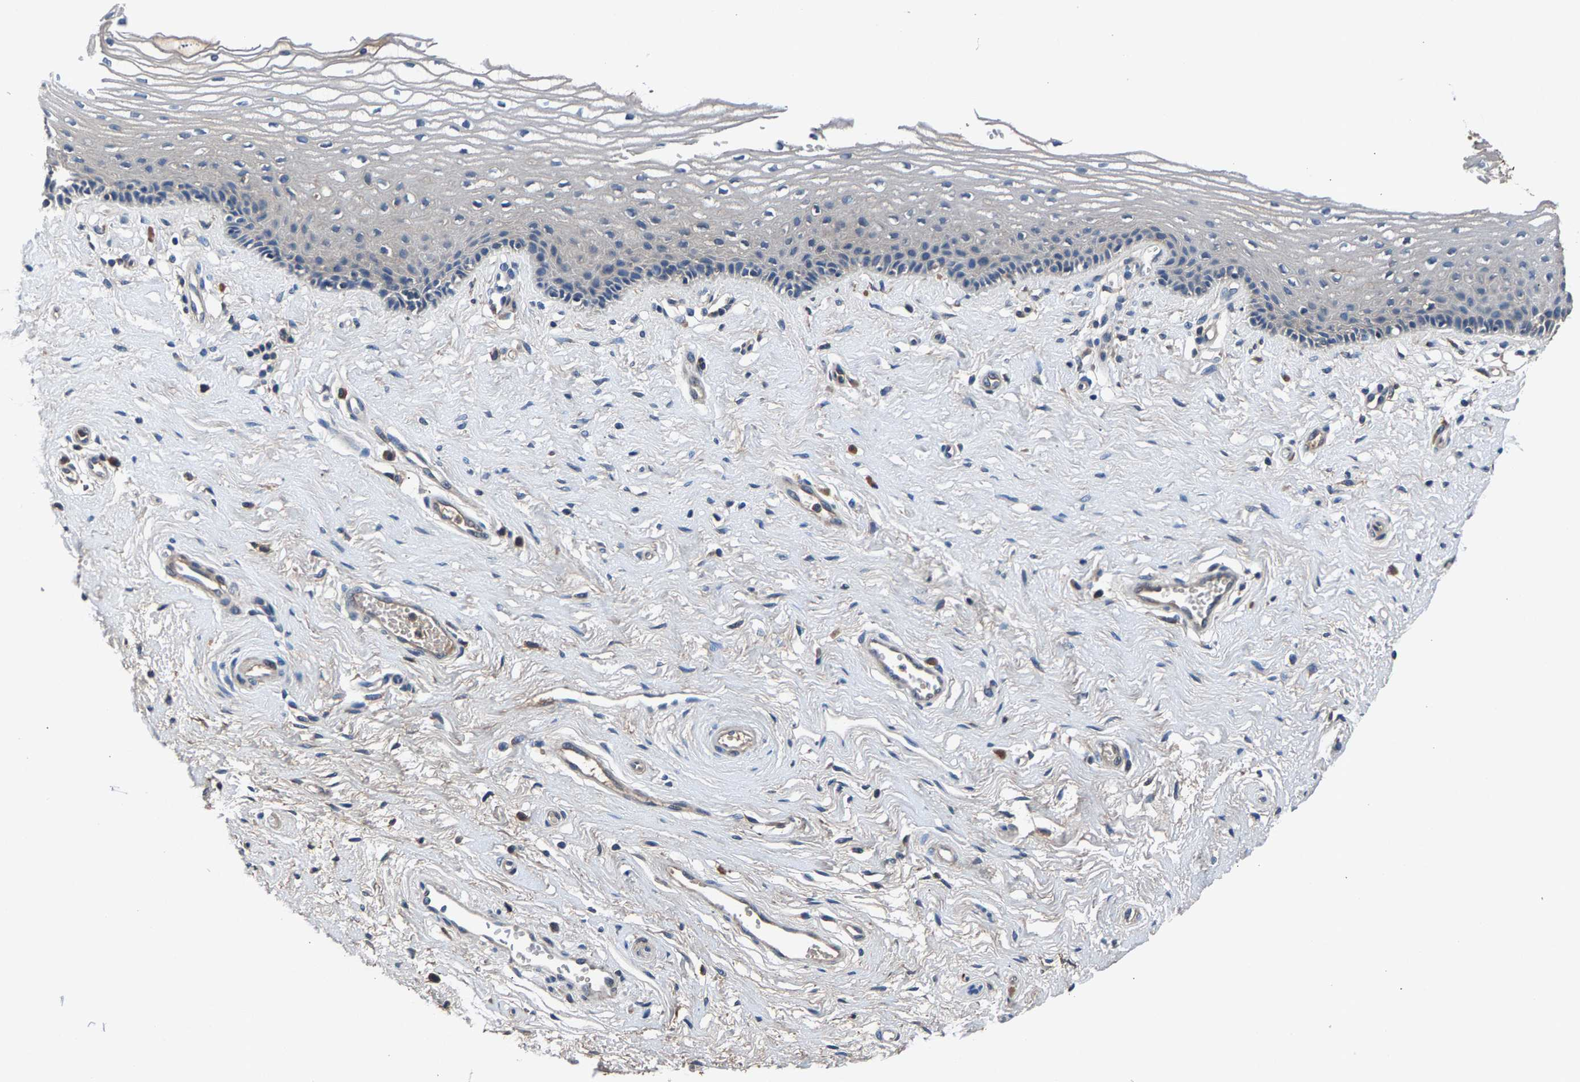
{"staining": {"intensity": "negative", "quantity": "none", "location": "none"}, "tissue": "vagina", "cell_type": "Squamous epithelial cells", "image_type": "normal", "snomed": [{"axis": "morphology", "description": "Normal tissue, NOS"}, {"axis": "topography", "description": "Vagina"}], "caption": "Immunohistochemistry (IHC) of benign human vagina displays no positivity in squamous epithelial cells.", "gene": "PRXL2C", "patient": {"sex": "female", "age": 46}}